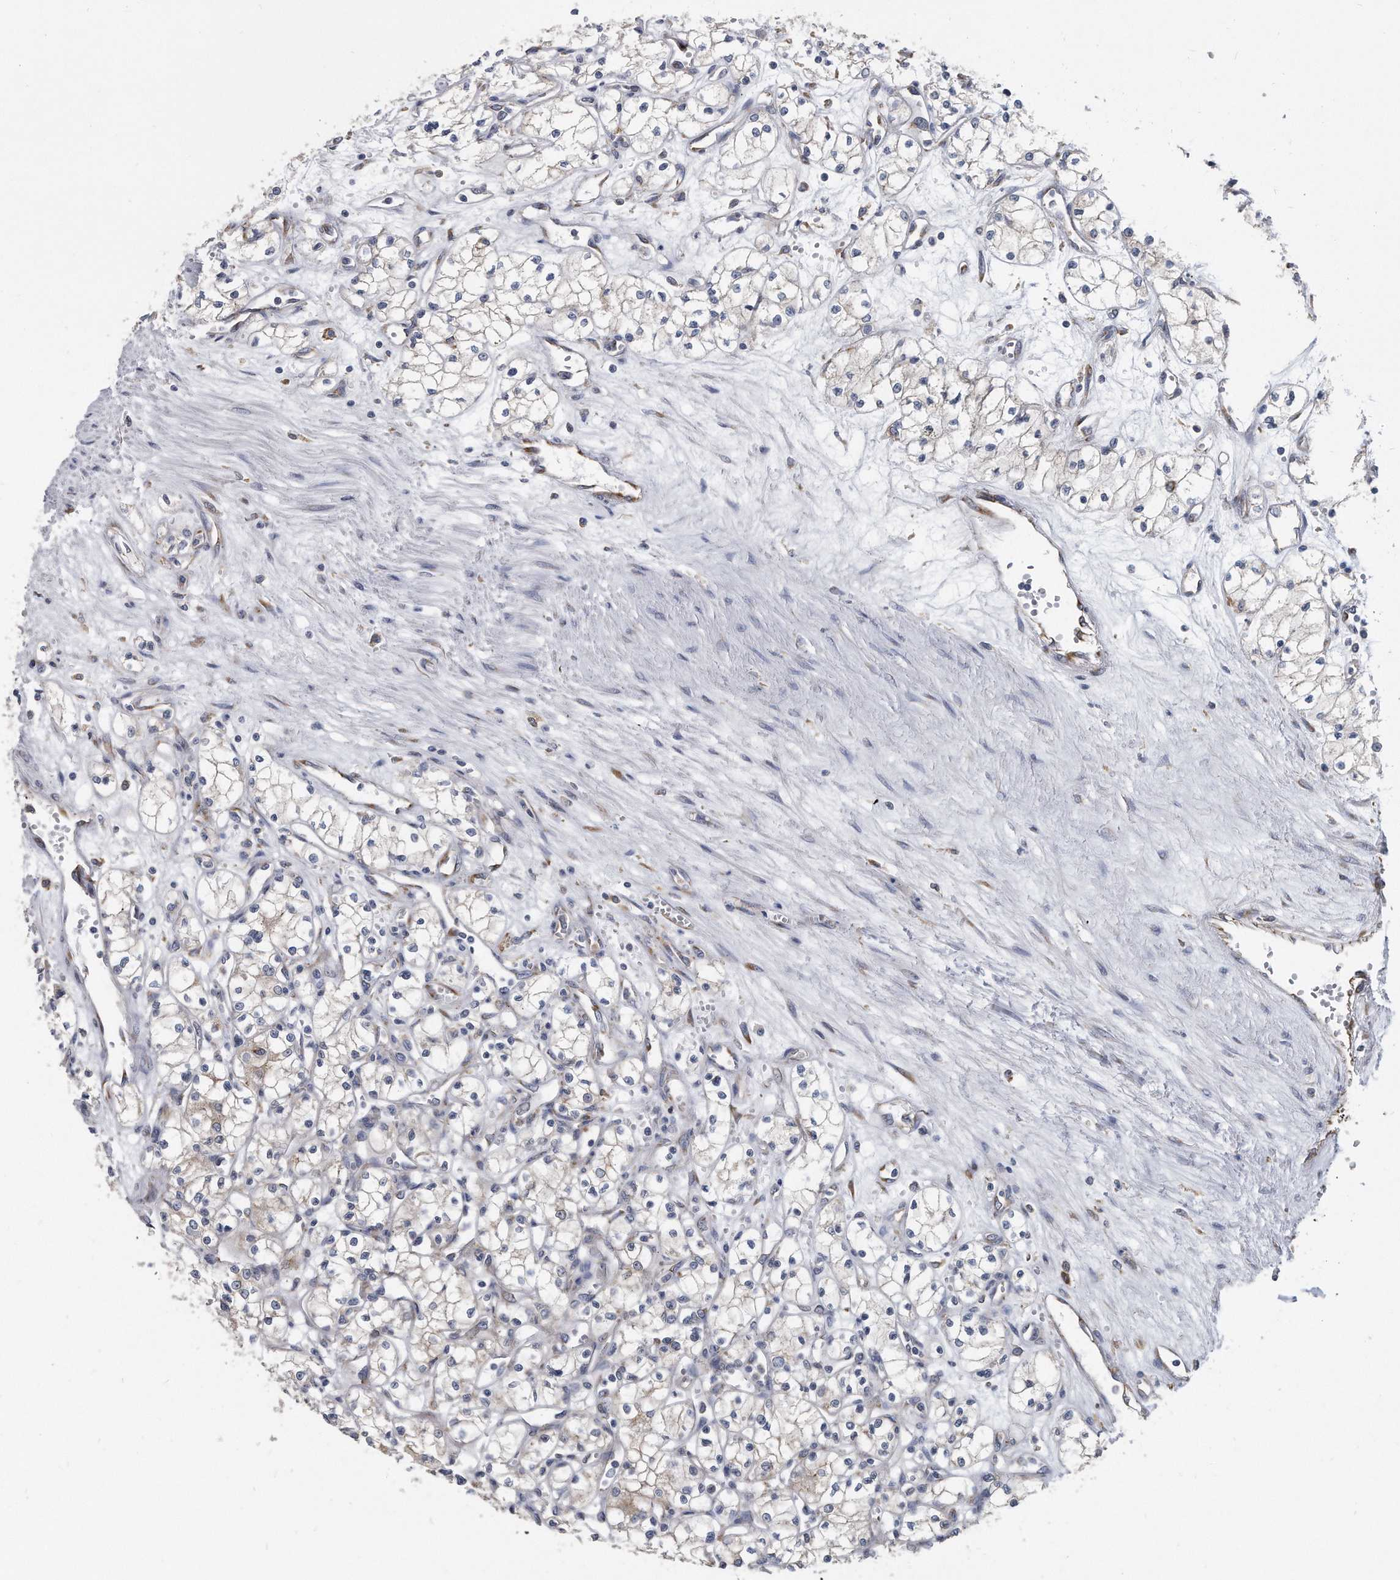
{"staining": {"intensity": "negative", "quantity": "none", "location": "none"}, "tissue": "renal cancer", "cell_type": "Tumor cells", "image_type": "cancer", "snomed": [{"axis": "morphology", "description": "Adenocarcinoma, NOS"}, {"axis": "topography", "description": "Kidney"}], "caption": "Histopathology image shows no significant protein staining in tumor cells of adenocarcinoma (renal).", "gene": "CCDC47", "patient": {"sex": "male", "age": 59}}